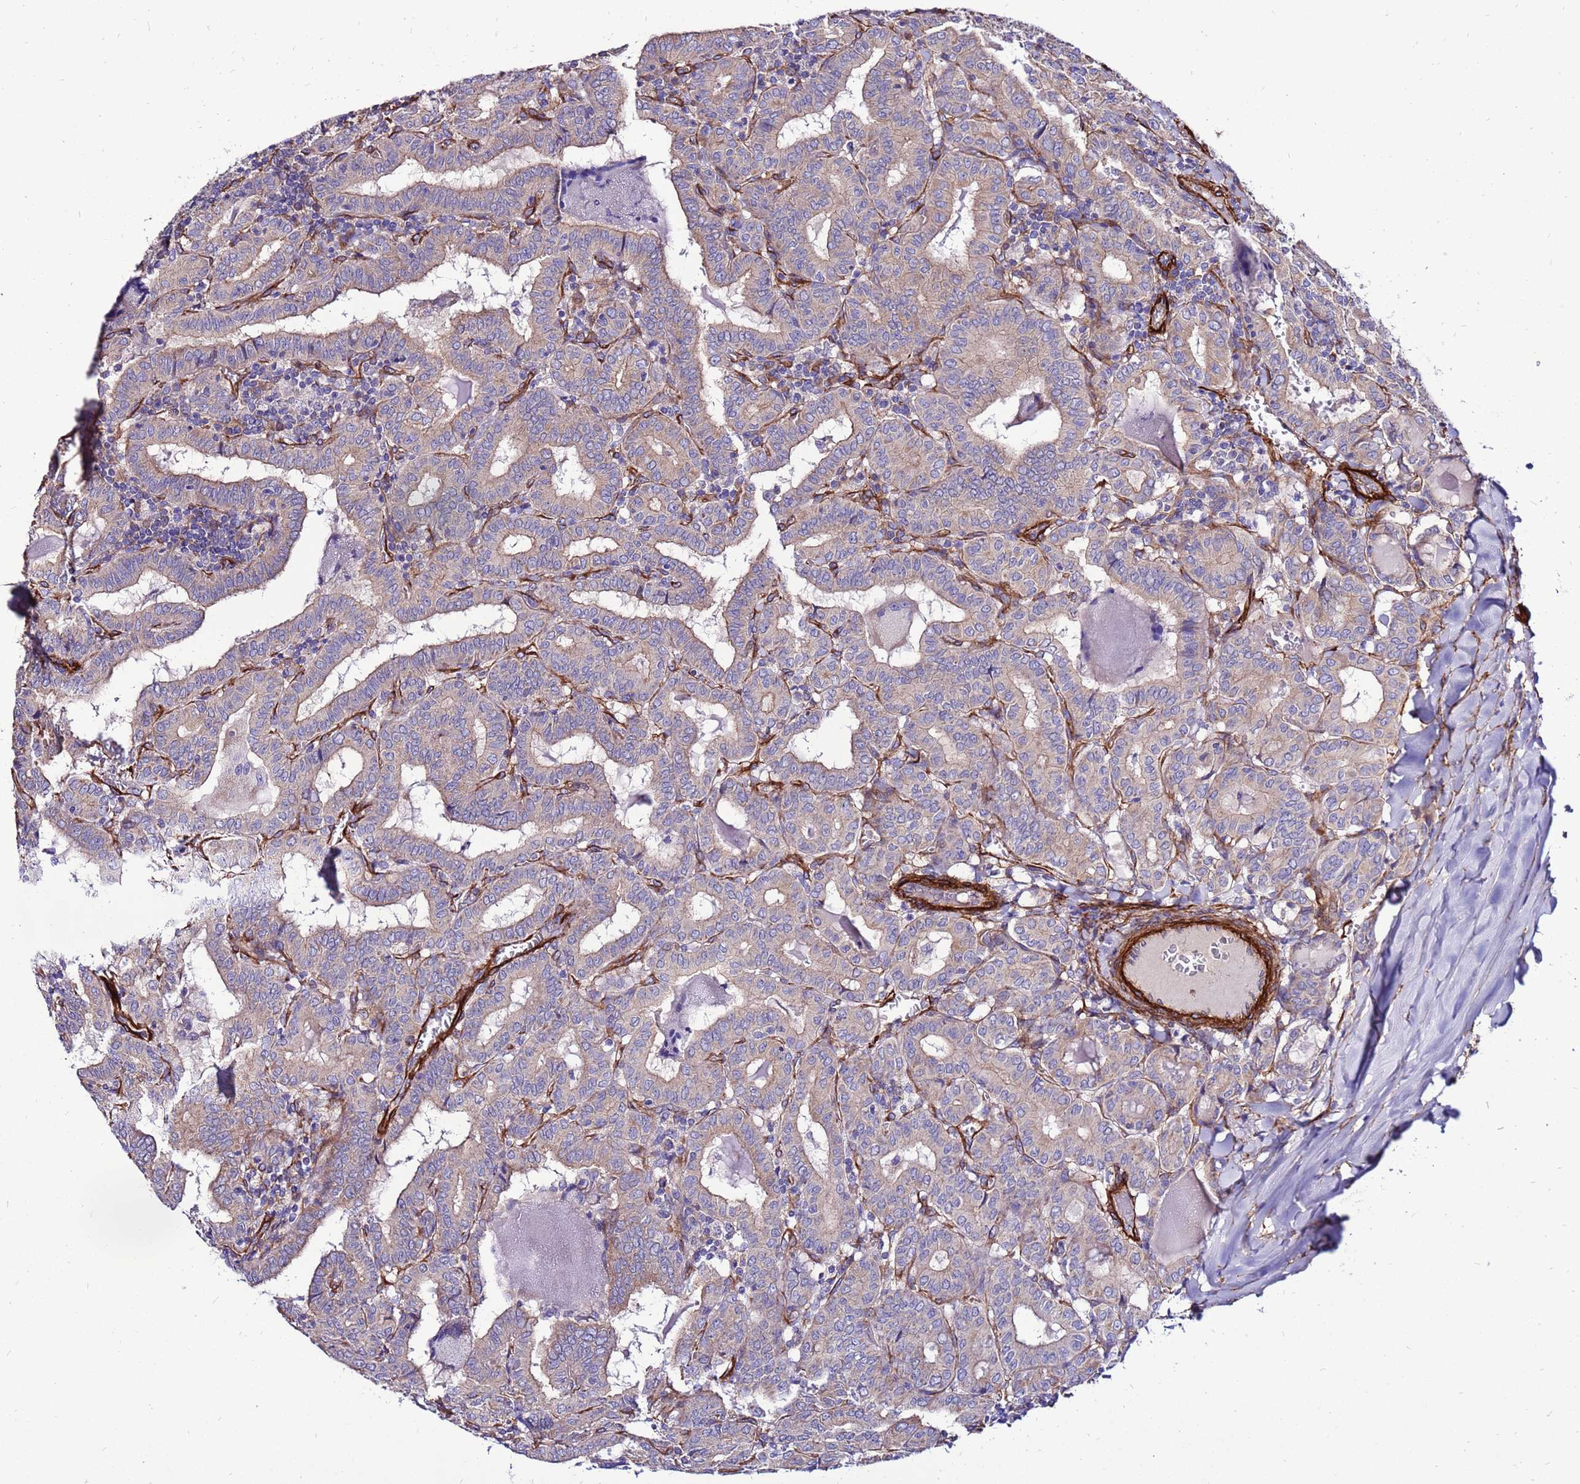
{"staining": {"intensity": "weak", "quantity": "25%-75%", "location": "cytoplasmic/membranous"}, "tissue": "thyroid cancer", "cell_type": "Tumor cells", "image_type": "cancer", "snomed": [{"axis": "morphology", "description": "Papillary adenocarcinoma, NOS"}, {"axis": "topography", "description": "Thyroid gland"}], "caption": "Thyroid cancer stained for a protein reveals weak cytoplasmic/membranous positivity in tumor cells.", "gene": "EI24", "patient": {"sex": "female", "age": 72}}